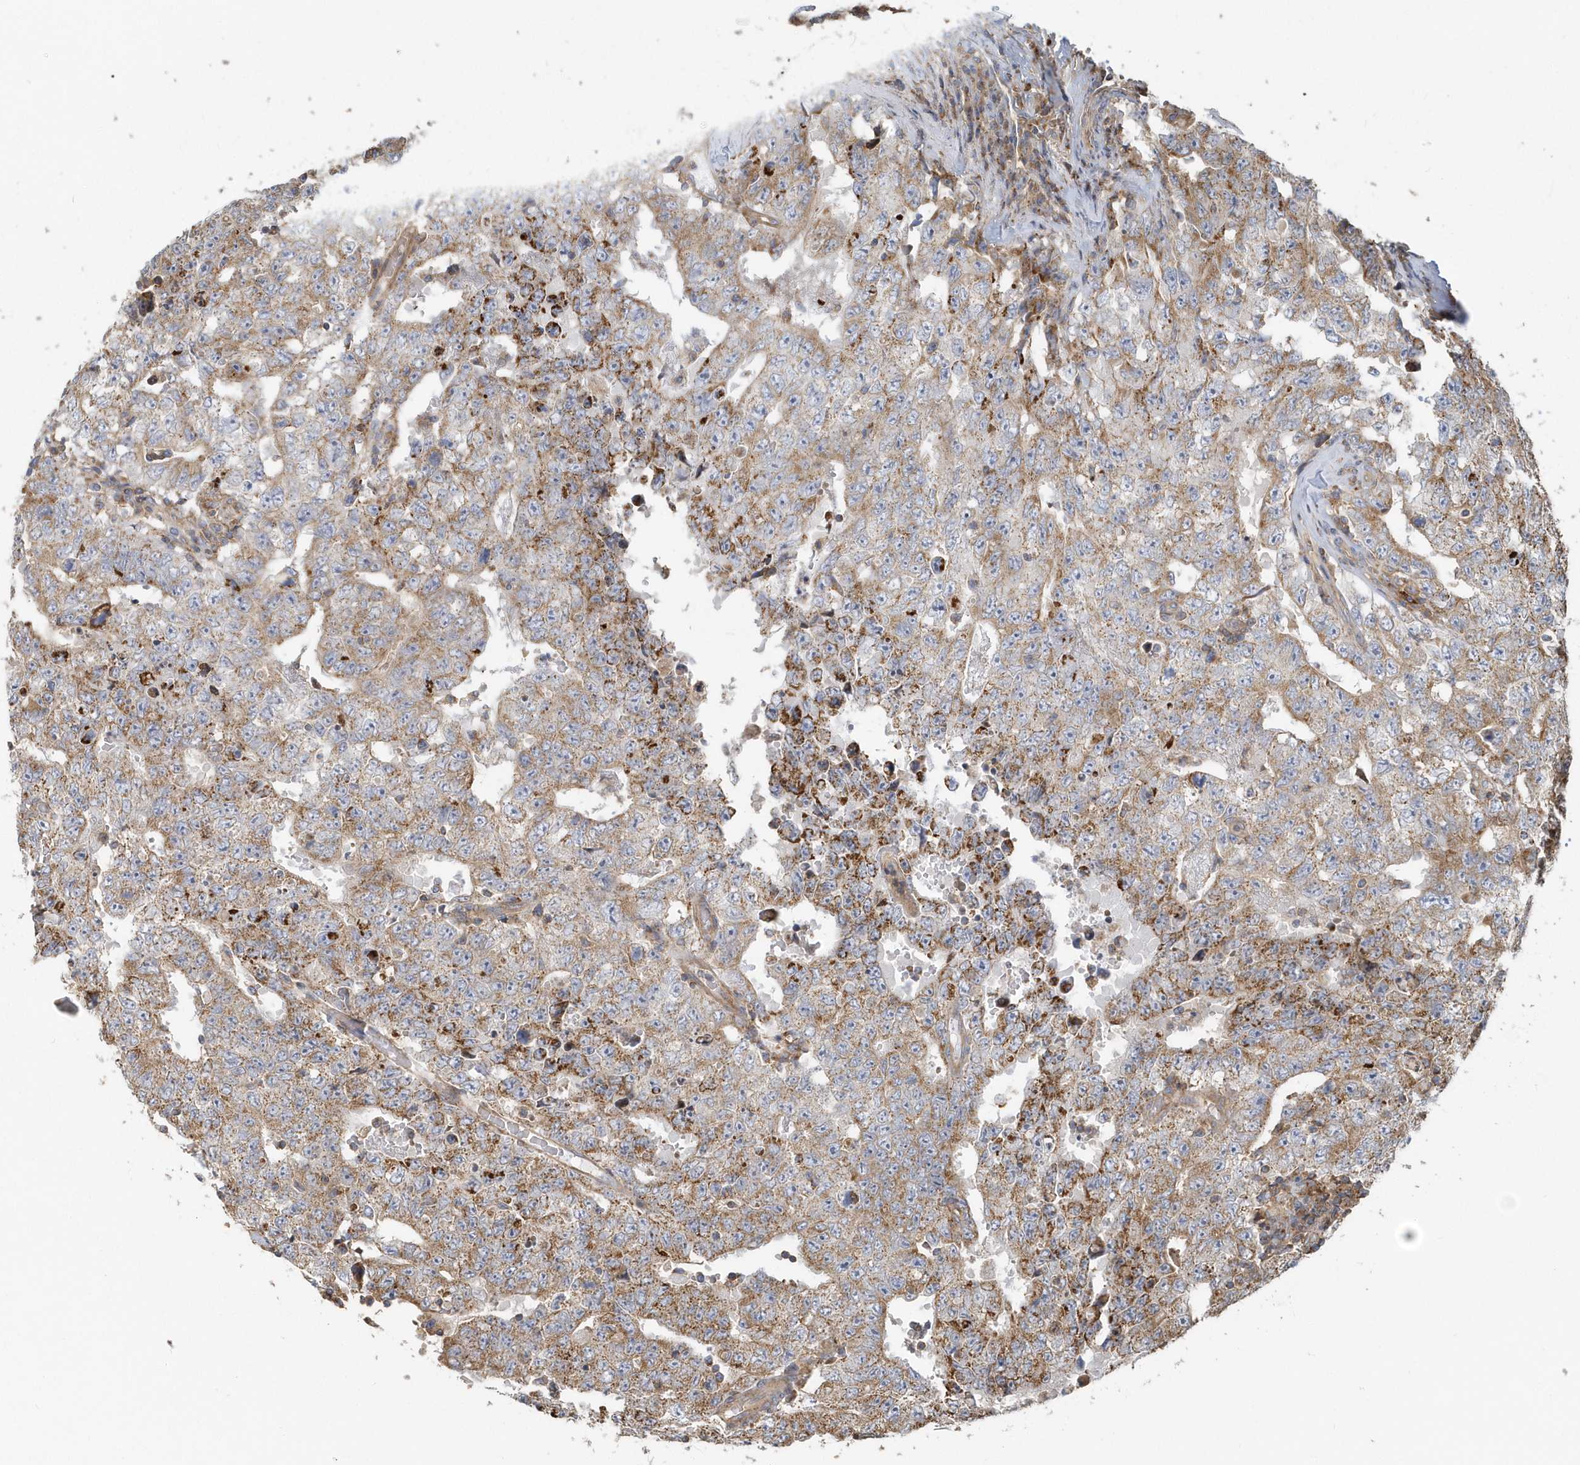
{"staining": {"intensity": "moderate", "quantity": ">75%", "location": "cytoplasmic/membranous"}, "tissue": "testis cancer", "cell_type": "Tumor cells", "image_type": "cancer", "snomed": [{"axis": "morphology", "description": "Seminoma, NOS"}, {"axis": "morphology", "description": "Carcinoma, Embryonal, NOS"}, {"axis": "topography", "description": "Testis"}], "caption": "The histopathology image displays staining of seminoma (testis), revealing moderate cytoplasmic/membranous protein expression (brown color) within tumor cells. (brown staining indicates protein expression, while blue staining denotes nuclei).", "gene": "TRAIP", "patient": {"sex": "male", "age": 43}}